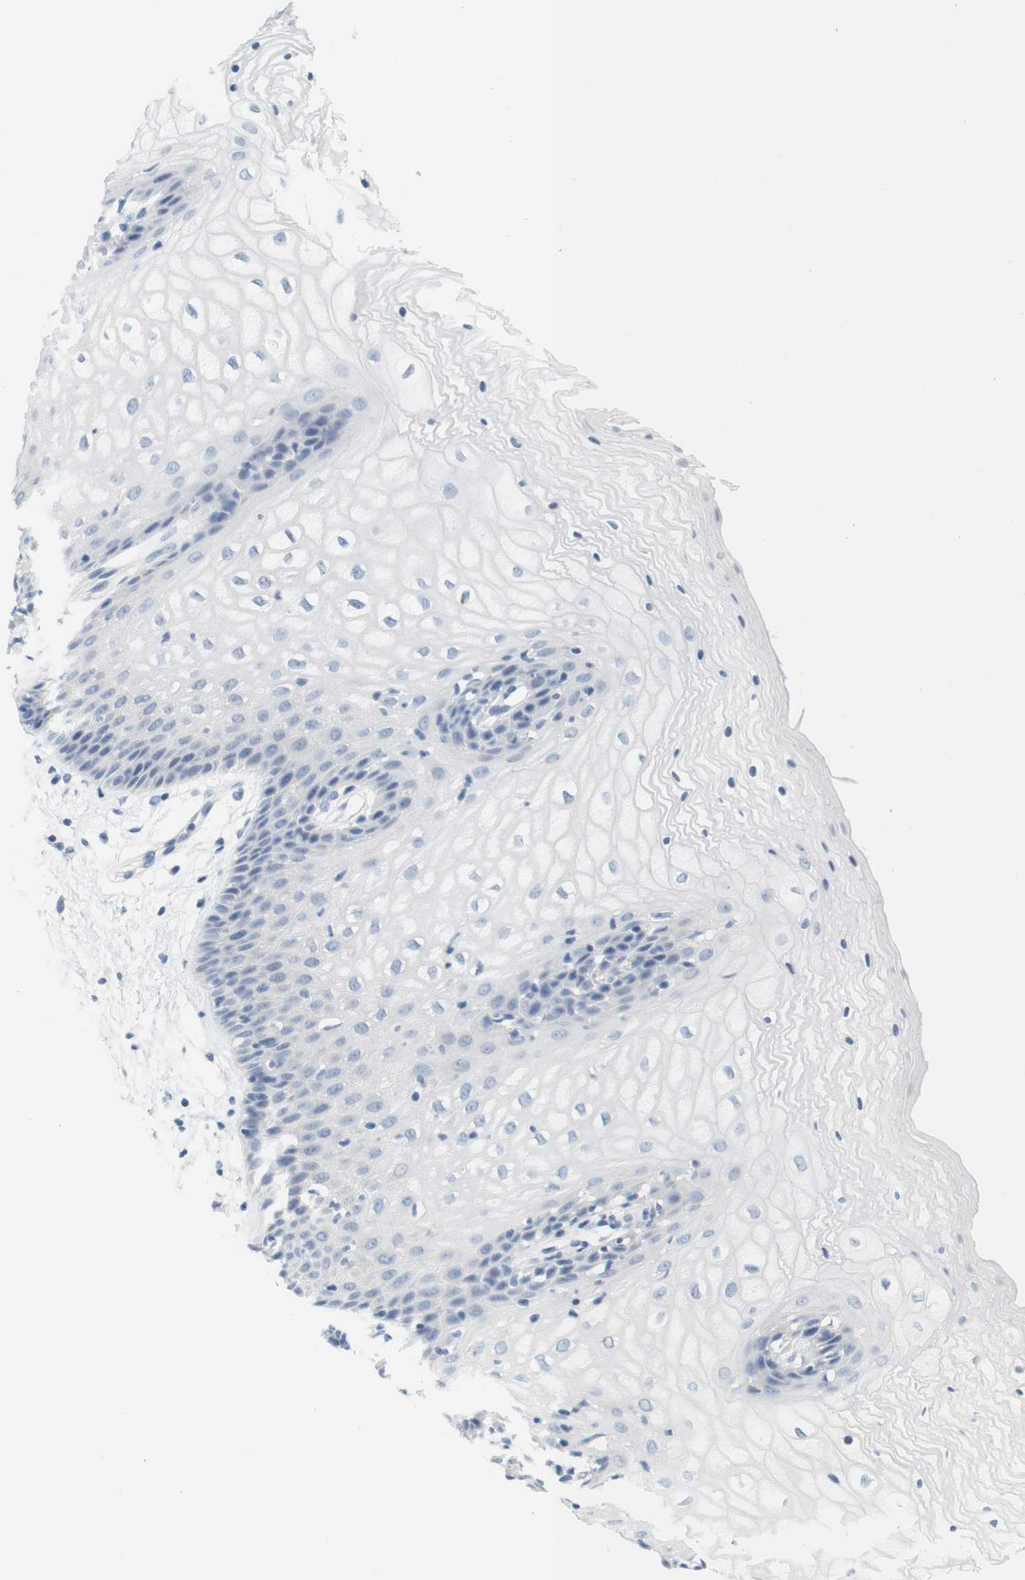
{"staining": {"intensity": "negative", "quantity": "none", "location": "none"}, "tissue": "vagina", "cell_type": "Squamous epithelial cells", "image_type": "normal", "snomed": [{"axis": "morphology", "description": "Normal tissue, NOS"}, {"axis": "topography", "description": "Vagina"}], "caption": "Immunohistochemical staining of normal vagina demonstrates no significant staining in squamous epithelial cells. The staining was performed using DAB to visualize the protein expression in brown, while the nuclei were stained in blue with hematoxylin (Magnification: 20x).", "gene": "HRH2", "patient": {"sex": "female", "age": 34}}